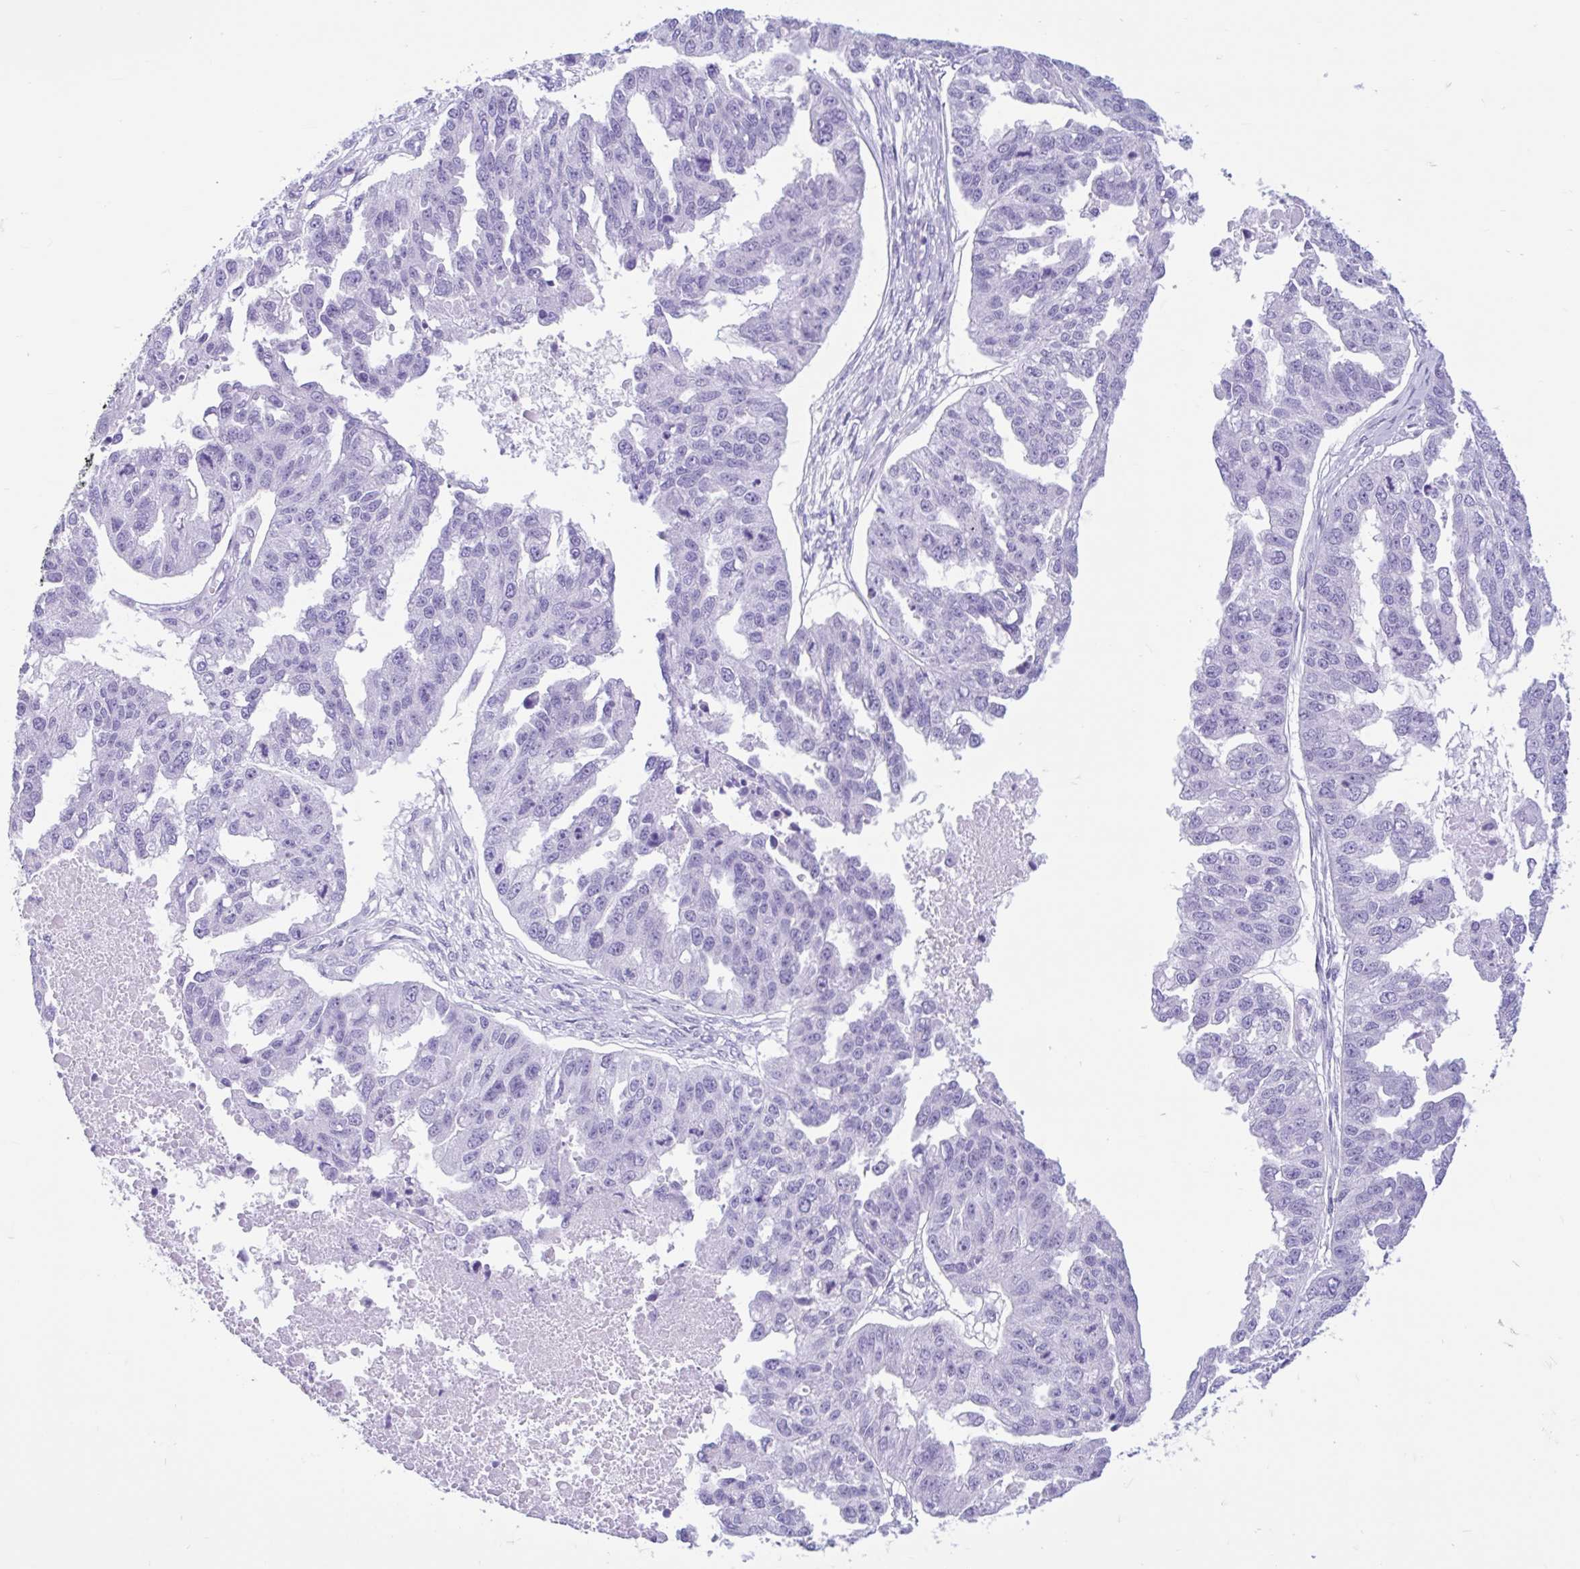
{"staining": {"intensity": "negative", "quantity": "none", "location": "none"}, "tissue": "ovarian cancer", "cell_type": "Tumor cells", "image_type": "cancer", "snomed": [{"axis": "morphology", "description": "Cystadenocarcinoma, serous, NOS"}, {"axis": "topography", "description": "Ovary"}], "caption": "IHC histopathology image of neoplastic tissue: ovarian cancer stained with DAB (3,3'-diaminobenzidine) displays no significant protein staining in tumor cells. Nuclei are stained in blue.", "gene": "IAPP", "patient": {"sex": "female", "age": 58}}